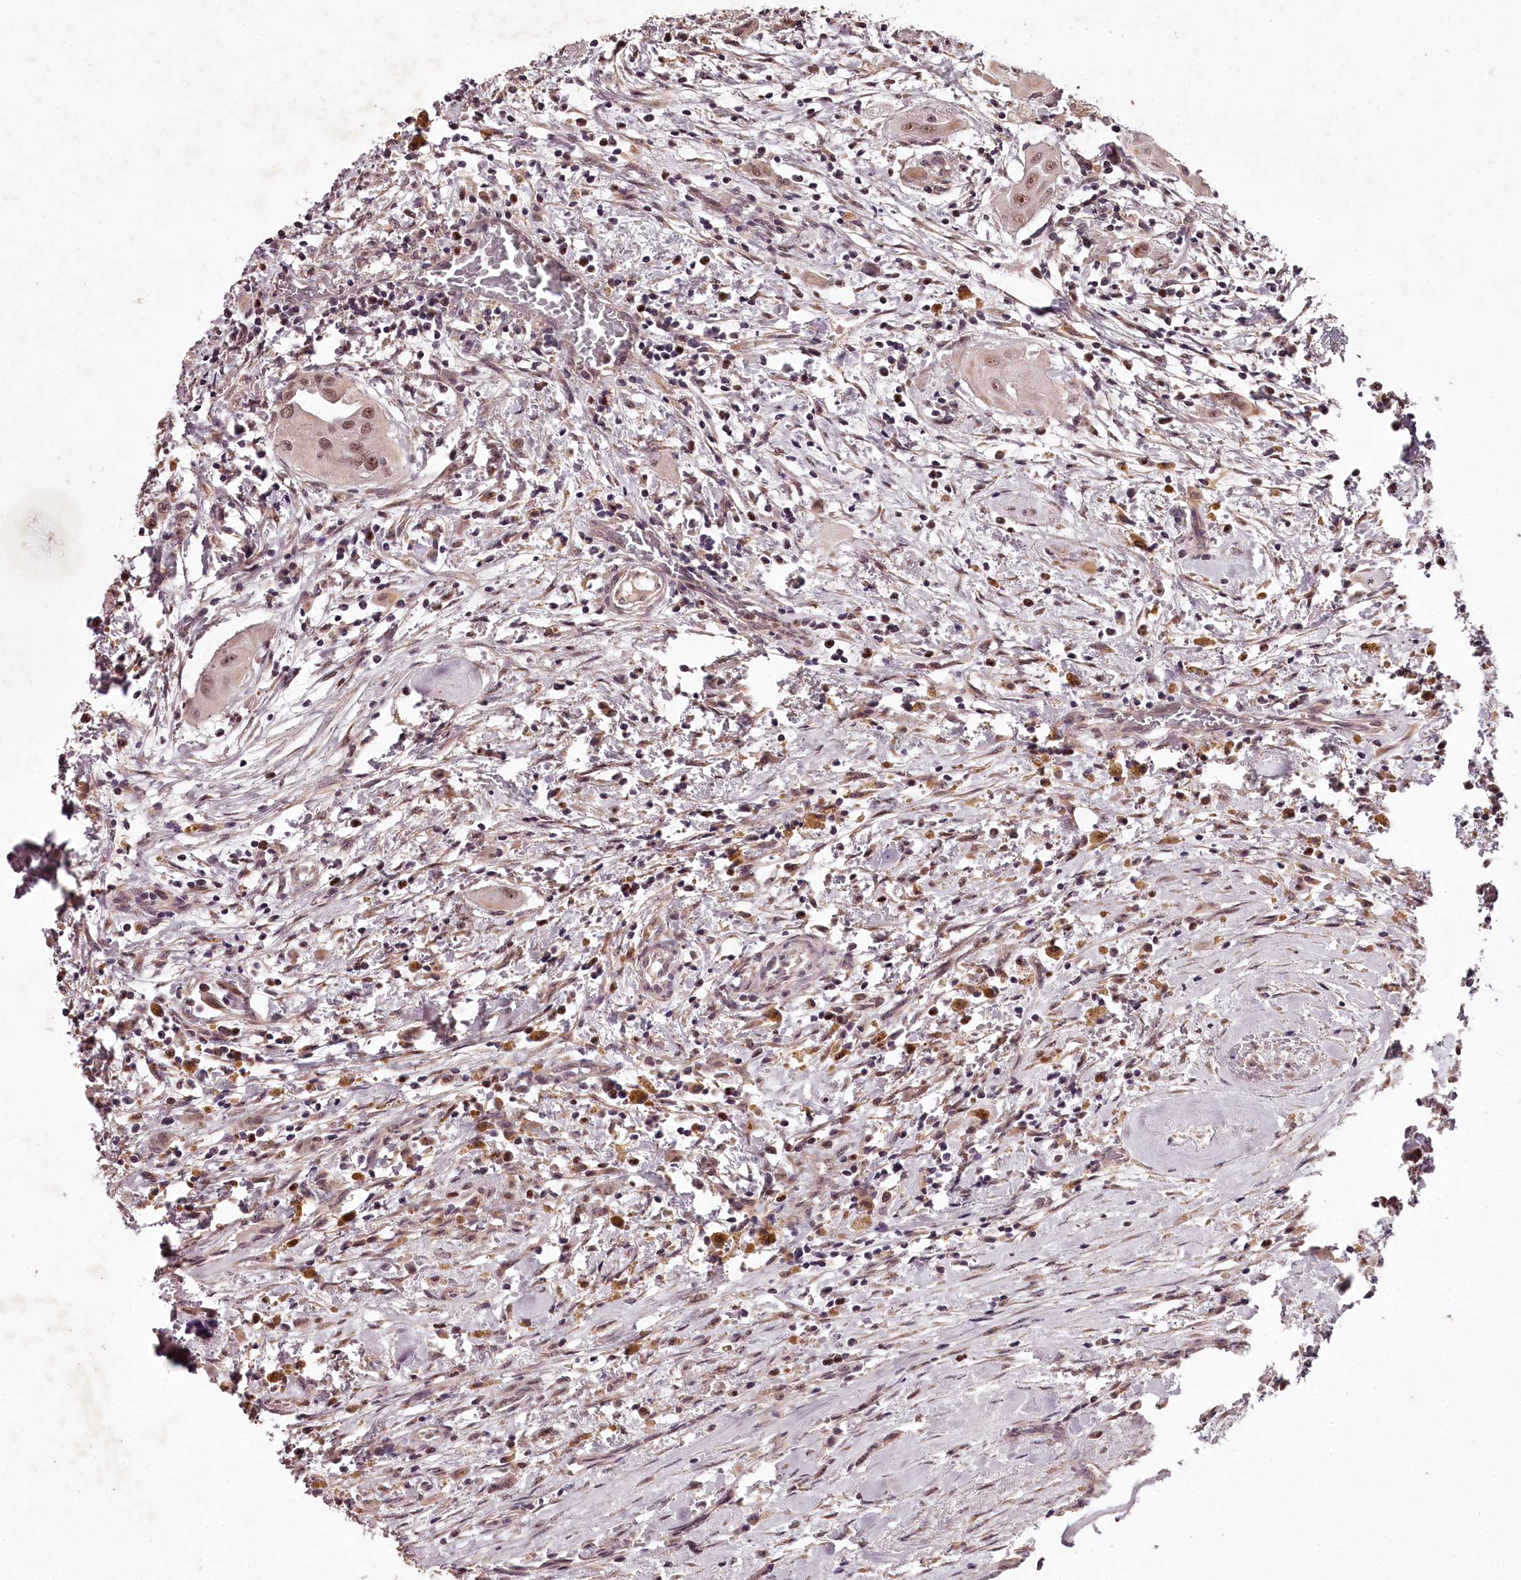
{"staining": {"intensity": "moderate", "quantity": ">75%", "location": "nuclear"}, "tissue": "thyroid cancer", "cell_type": "Tumor cells", "image_type": "cancer", "snomed": [{"axis": "morphology", "description": "Papillary adenocarcinoma, NOS"}, {"axis": "topography", "description": "Thyroid gland"}], "caption": "Human thyroid papillary adenocarcinoma stained for a protein (brown) displays moderate nuclear positive positivity in approximately >75% of tumor cells.", "gene": "MAML3", "patient": {"sex": "female", "age": 59}}